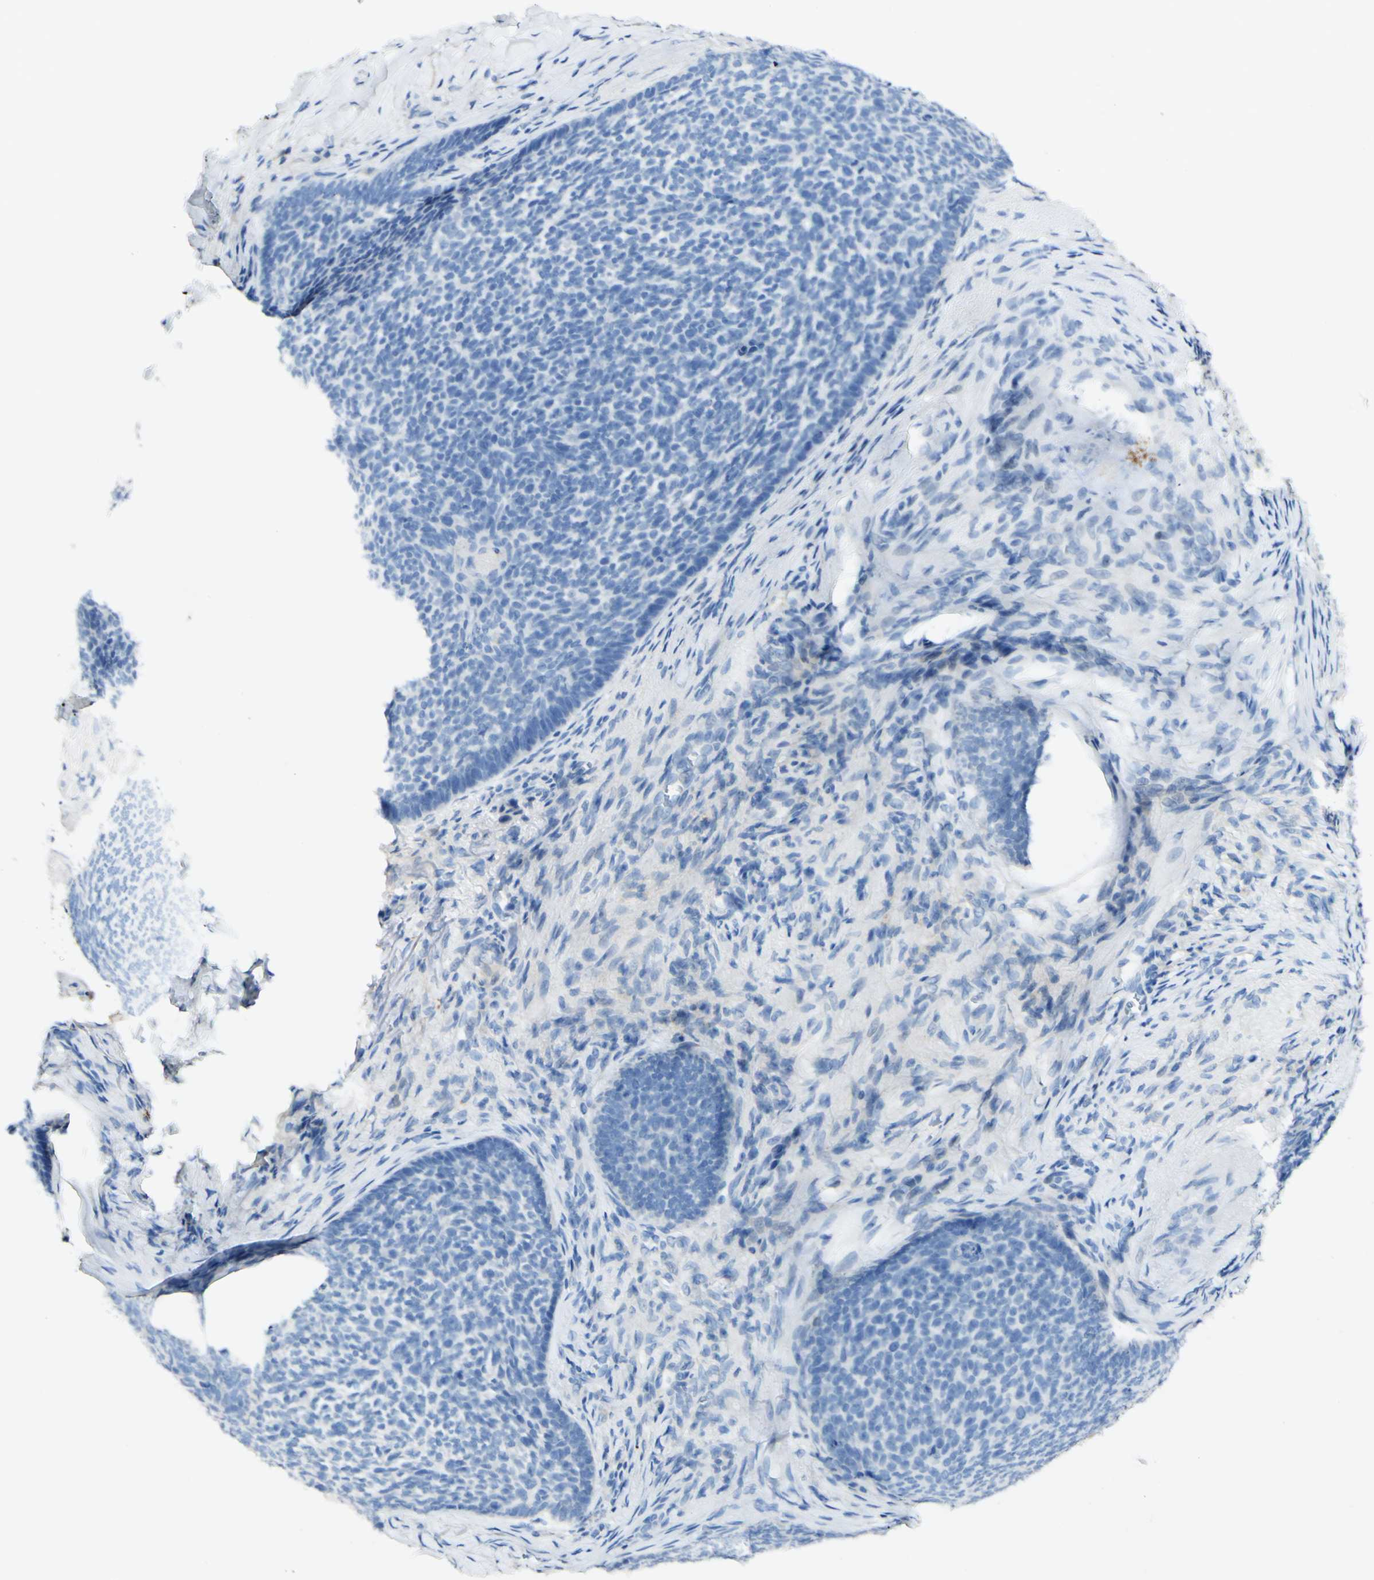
{"staining": {"intensity": "negative", "quantity": "none", "location": "none"}, "tissue": "skin cancer", "cell_type": "Tumor cells", "image_type": "cancer", "snomed": [{"axis": "morphology", "description": "Basal cell carcinoma"}, {"axis": "topography", "description": "Skin"}], "caption": "Tumor cells are negative for brown protein staining in skin cancer (basal cell carcinoma).", "gene": "FGF4", "patient": {"sex": "male", "age": 84}}